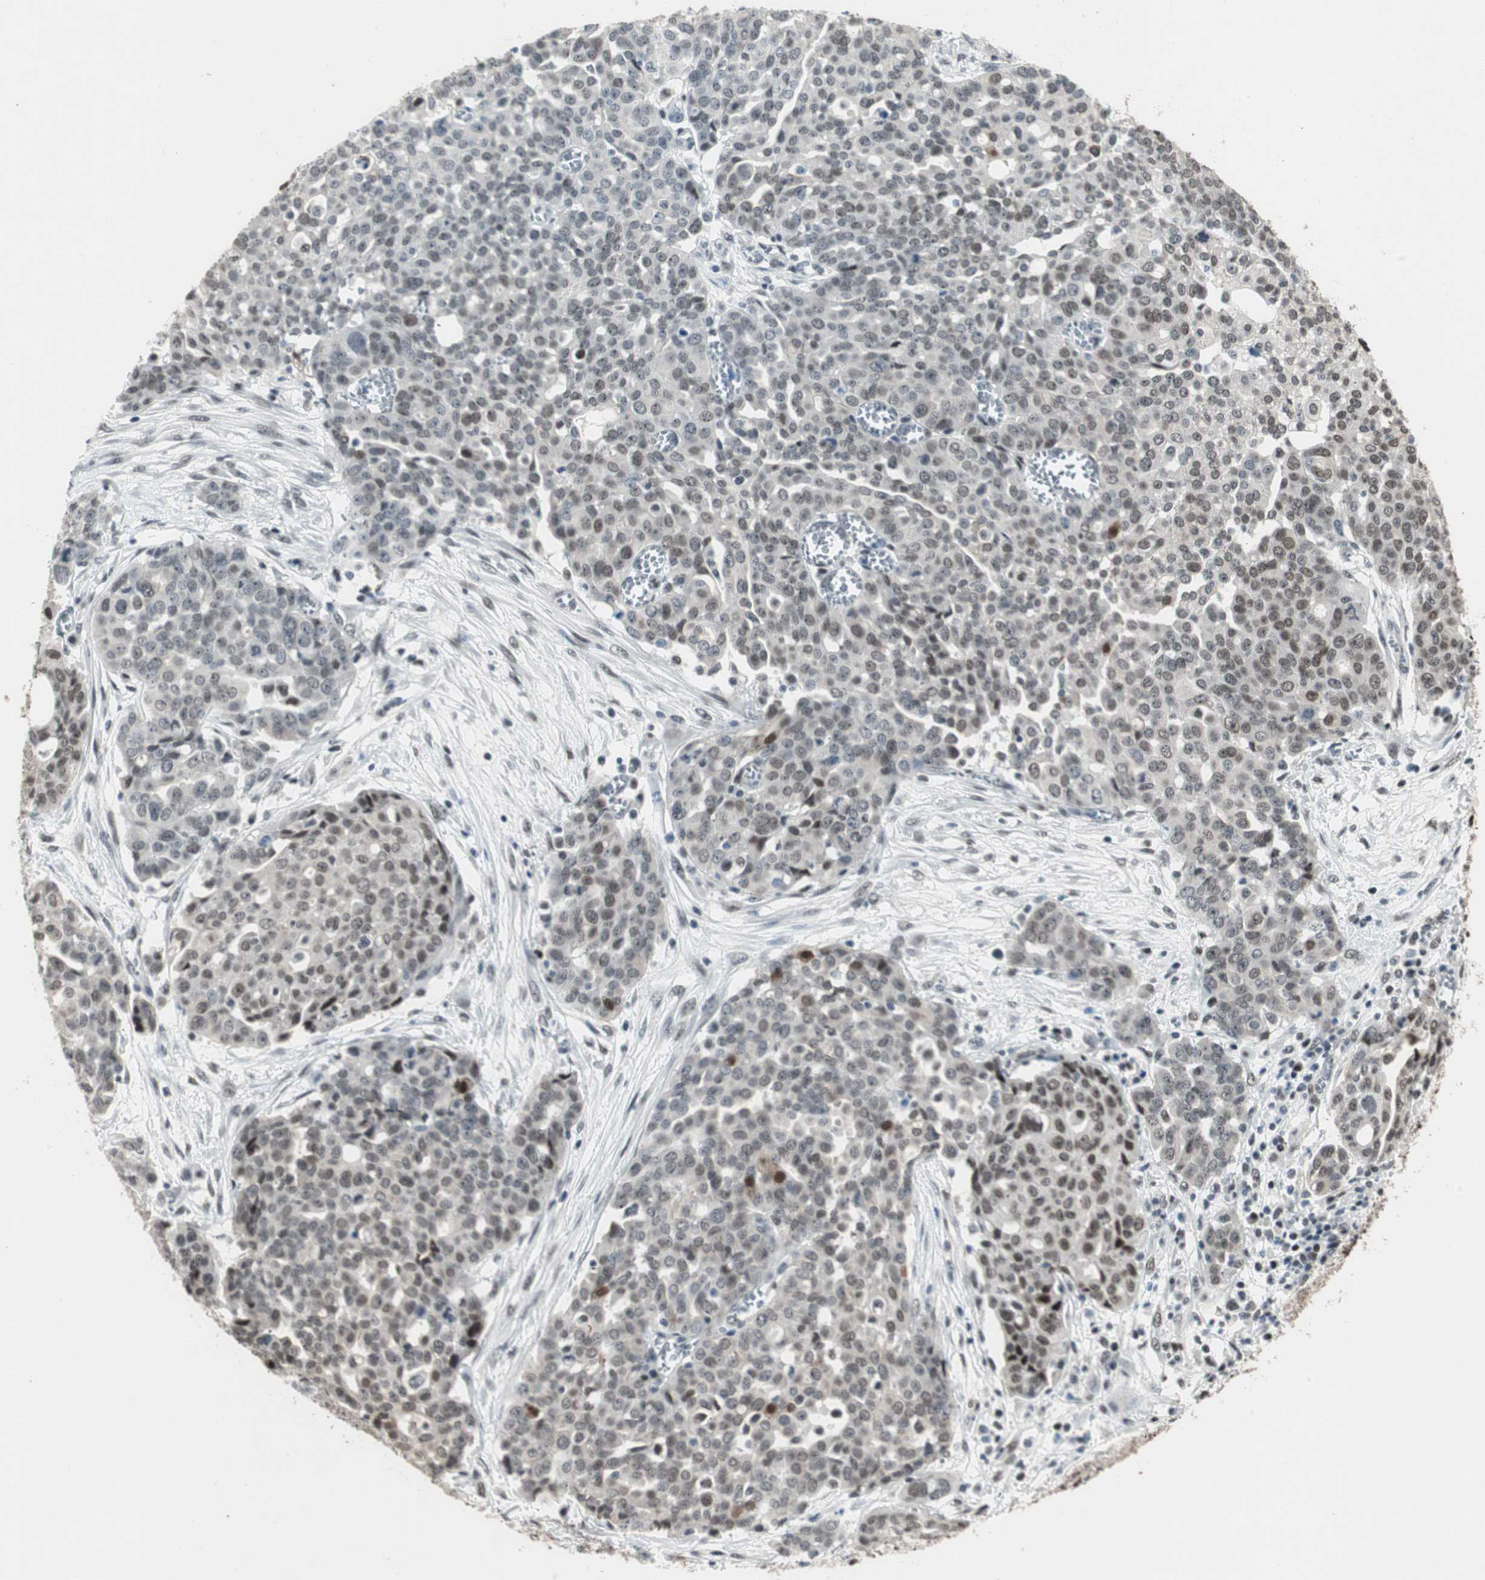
{"staining": {"intensity": "weak", "quantity": ">75%", "location": "cytoplasmic/membranous,nuclear"}, "tissue": "ovarian cancer", "cell_type": "Tumor cells", "image_type": "cancer", "snomed": [{"axis": "morphology", "description": "Cystadenocarcinoma, serous, NOS"}, {"axis": "topography", "description": "Soft tissue"}, {"axis": "topography", "description": "Ovary"}], "caption": "Ovarian serous cystadenocarcinoma stained with immunohistochemistry (IHC) shows weak cytoplasmic/membranous and nuclear positivity in about >75% of tumor cells.", "gene": "ZBTB17", "patient": {"sex": "female", "age": 57}}